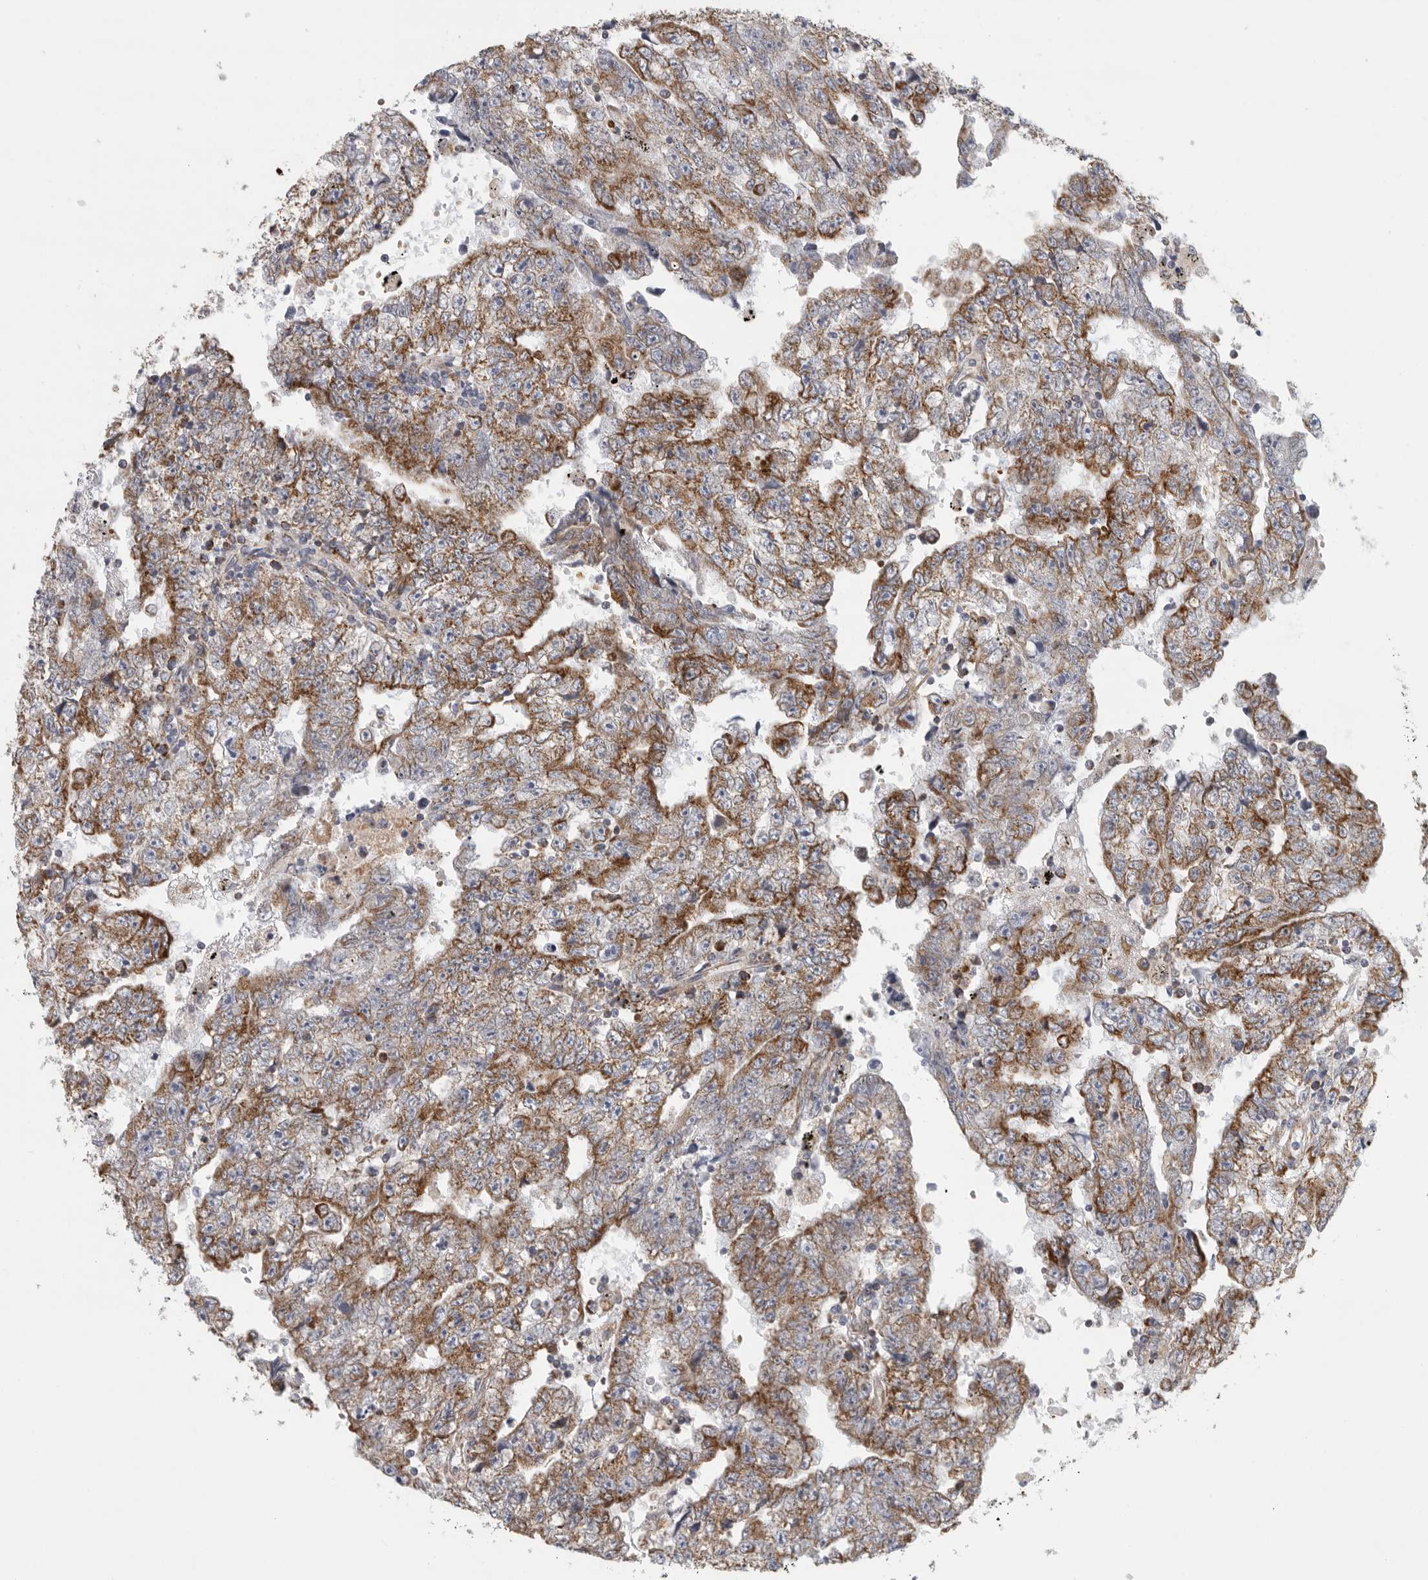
{"staining": {"intensity": "moderate", "quantity": ">75%", "location": "cytoplasmic/membranous"}, "tissue": "testis cancer", "cell_type": "Tumor cells", "image_type": "cancer", "snomed": [{"axis": "morphology", "description": "Carcinoma, Embryonal, NOS"}, {"axis": "topography", "description": "Testis"}], "caption": "High-magnification brightfield microscopy of testis cancer stained with DAB (brown) and counterstained with hematoxylin (blue). tumor cells exhibit moderate cytoplasmic/membranous staining is appreciated in about>75% of cells.", "gene": "FKBP8", "patient": {"sex": "male", "age": 25}}